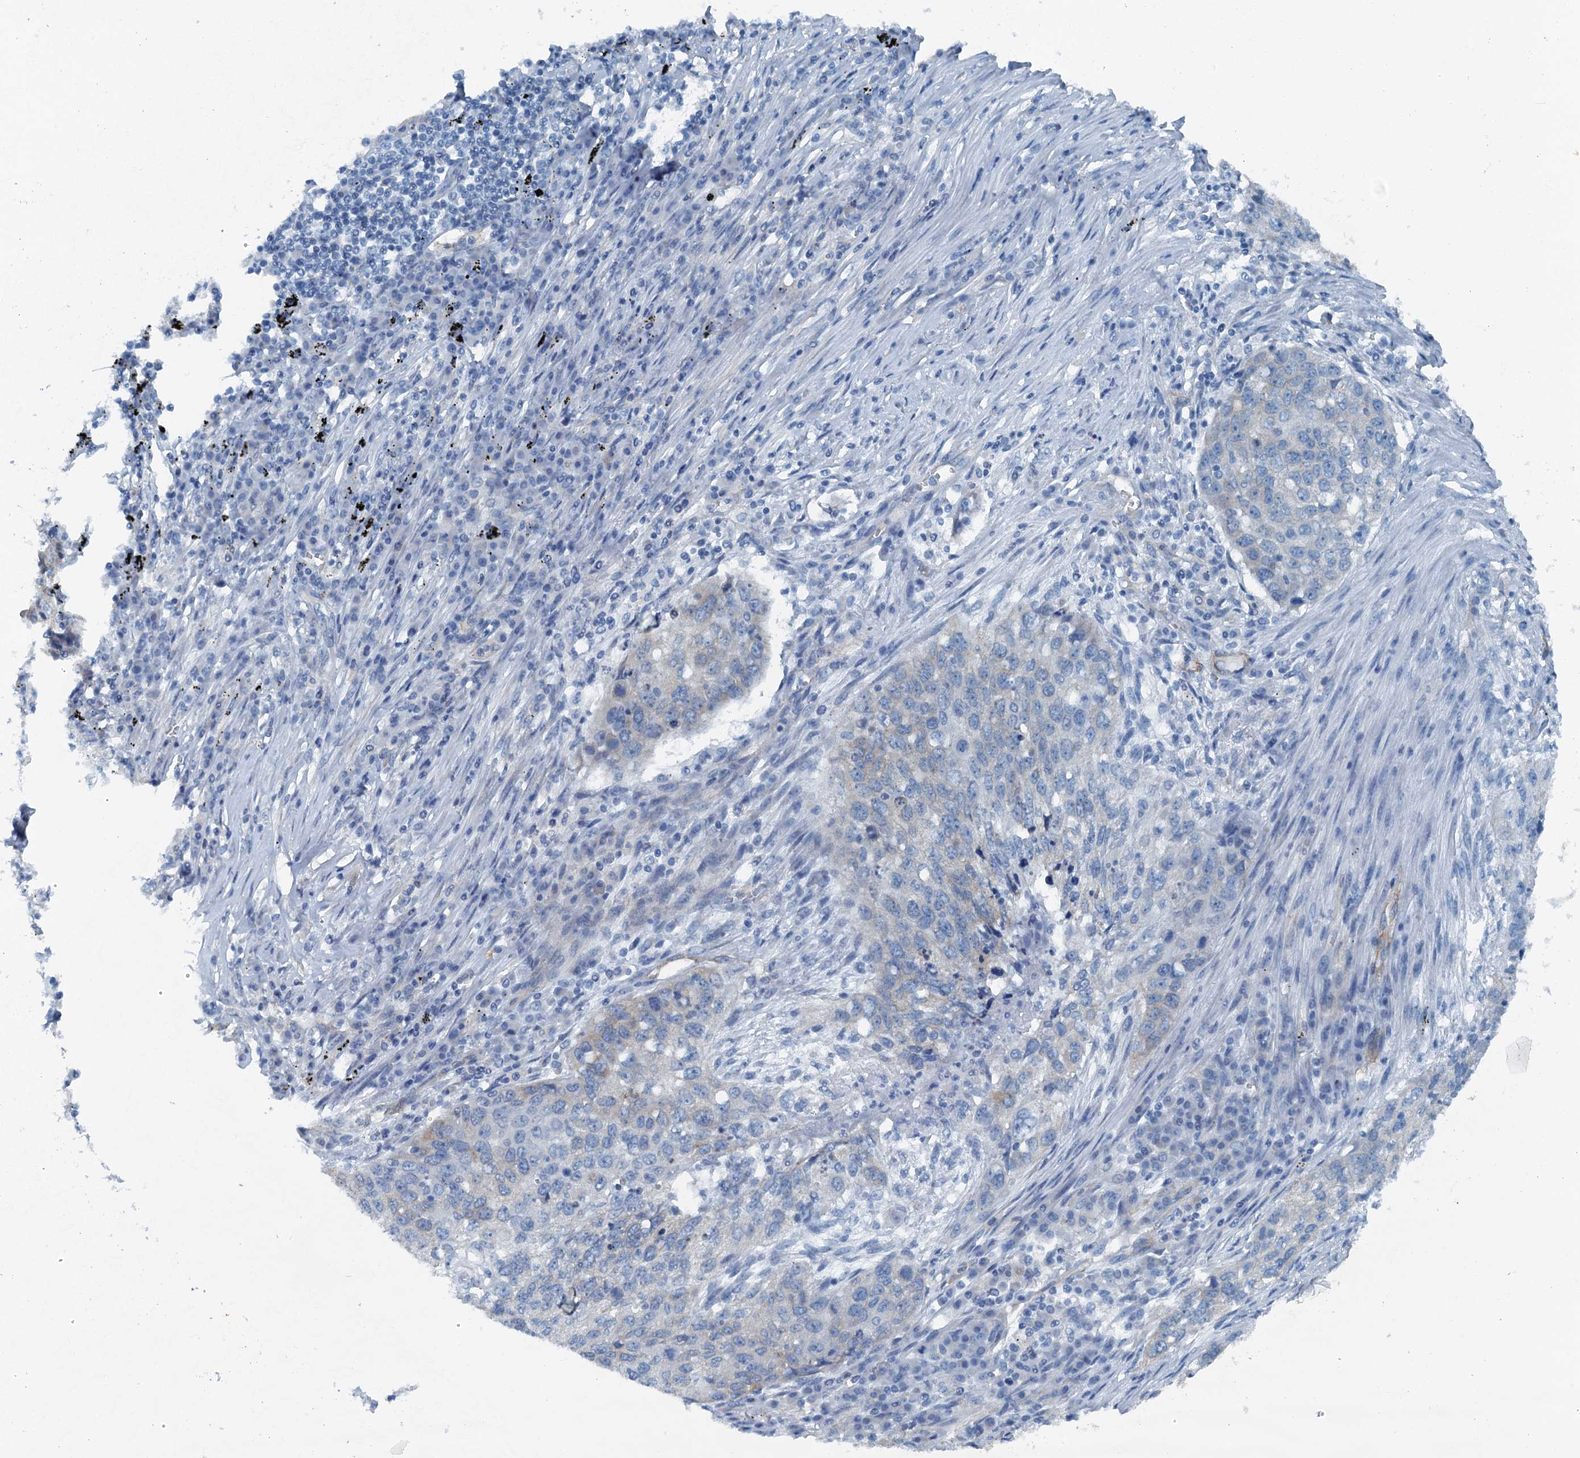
{"staining": {"intensity": "negative", "quantity": "none", "location": "none"}, "tissue": "lung cancer", "cell_type": "Tumor cells", "image_type": "cancer", "snomed": [{"axis": "morphology", "description": "Squamous cell carcinoma, NOS"}, {"axis": "topography", "description": "Lung"}], "caption": "Tumor cells are negative for brown protein staining in lung cancer. (IHC, brightfield microscopy, high magnification).", "gene": "TMOD2", "patient": {"sex": "female", "age": 63}}